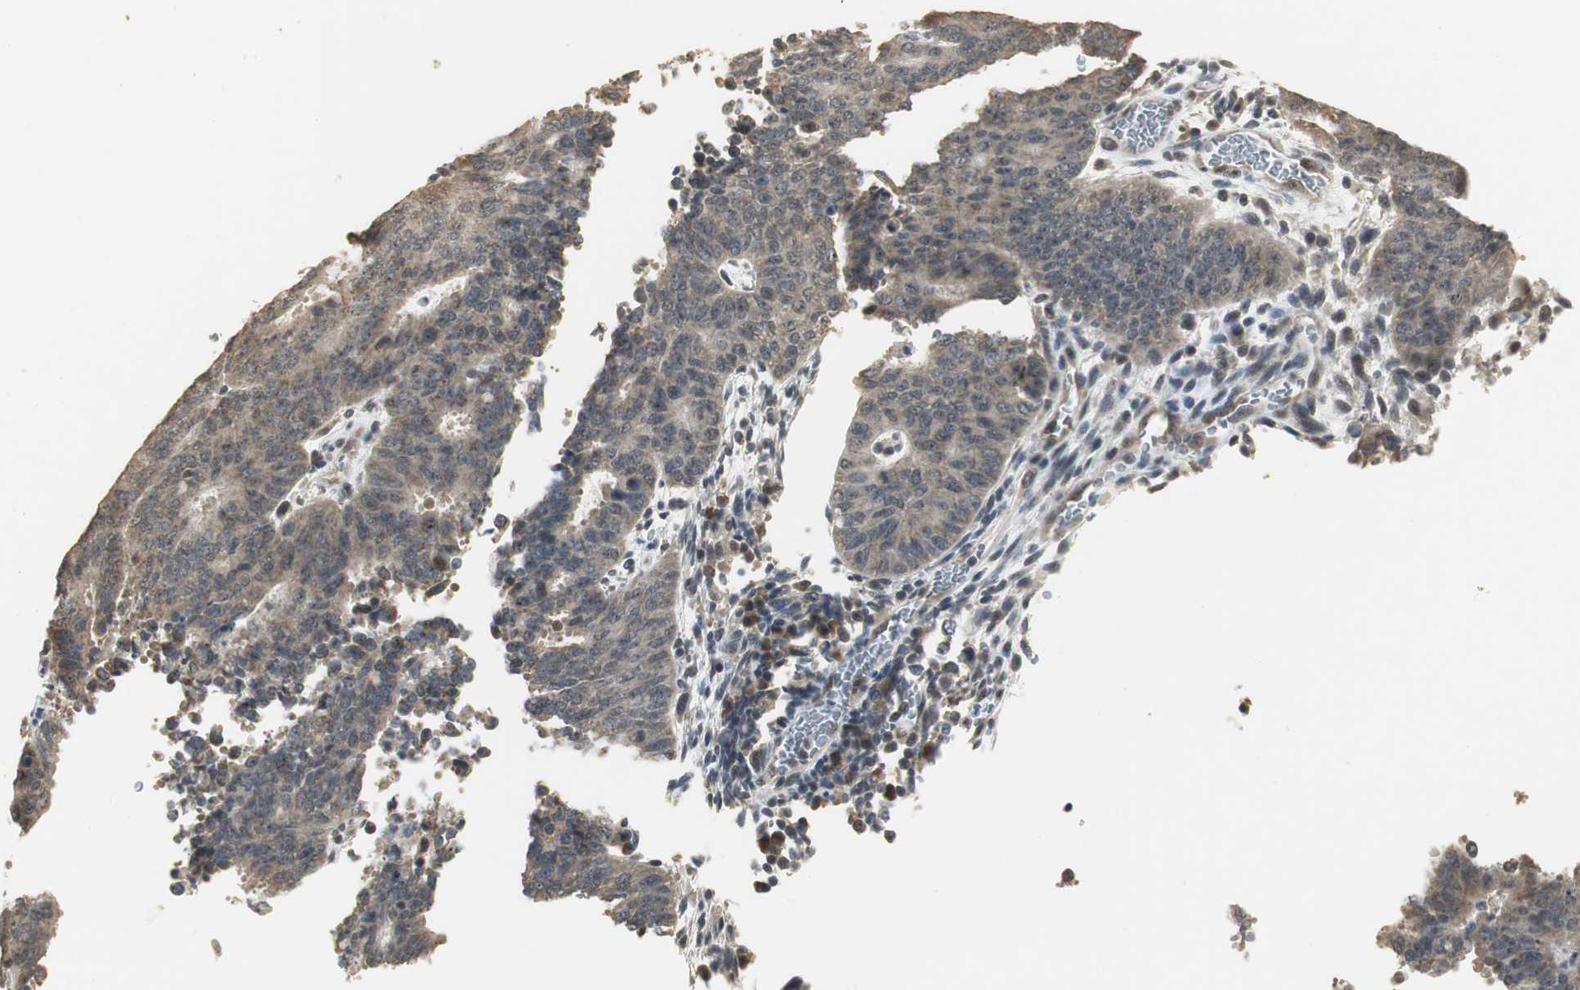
{"staining": {"intensity": "weak", "quantity": "25%-75%", "location": "cytoplasmic/membranous"}, "tissue": "cervical cancer", "cell_type": "Tumor cells", "image_type": "cancer", "snomed": [{"axis": "morphology", "description": "Adenocarcinoma, NOS"}, {"axis": "topography", "description": "Cervix"}], "caption": "Human cervical cancer (adenocarcinoma) stained with a protein marker demonstrates weak staining in tumor cells.", "gene": "ELOA", "patient": {"sex": "female", "age": 44}}